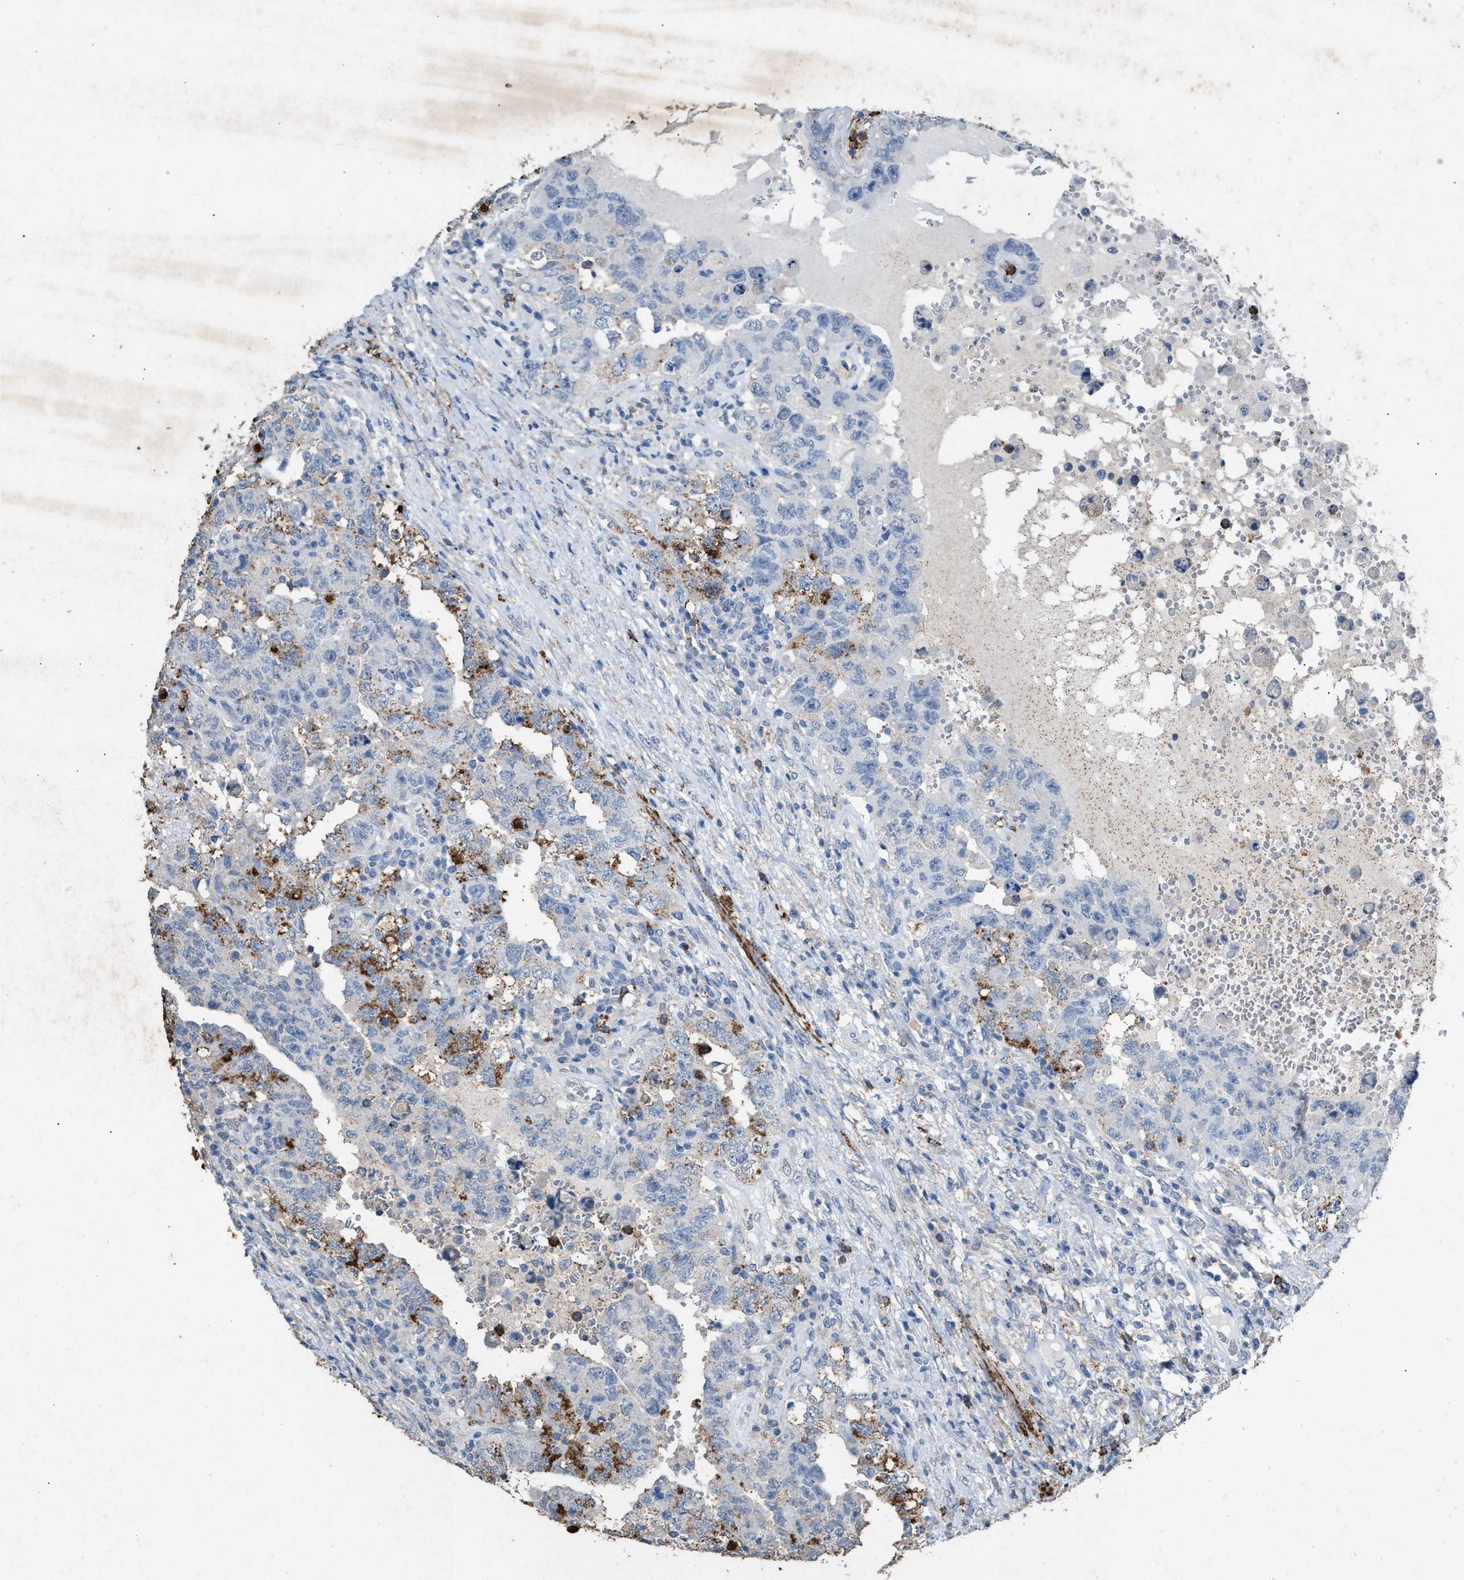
{"staining": {"intensity": "moderate", "quantity": "<25%", "location": "cytoplasmic/membranous"}, "tissue": "testis cancer", "cell_type": "Tumor cells", "image_type": "cancer", "snomed": [{"axis": "morphology", "description": "Carcinoma, Embryonal, NOS"}, {"axis": "topography", "description": "Testis"}], "caption": "Protein staining demonstrates moderate cytoplasmic/membranous positivity in about <25% of tumor cells in testis embryonal carcinoma.", "gene": "LTB4R2", "patient": {"sex": "male", "age": 26}}